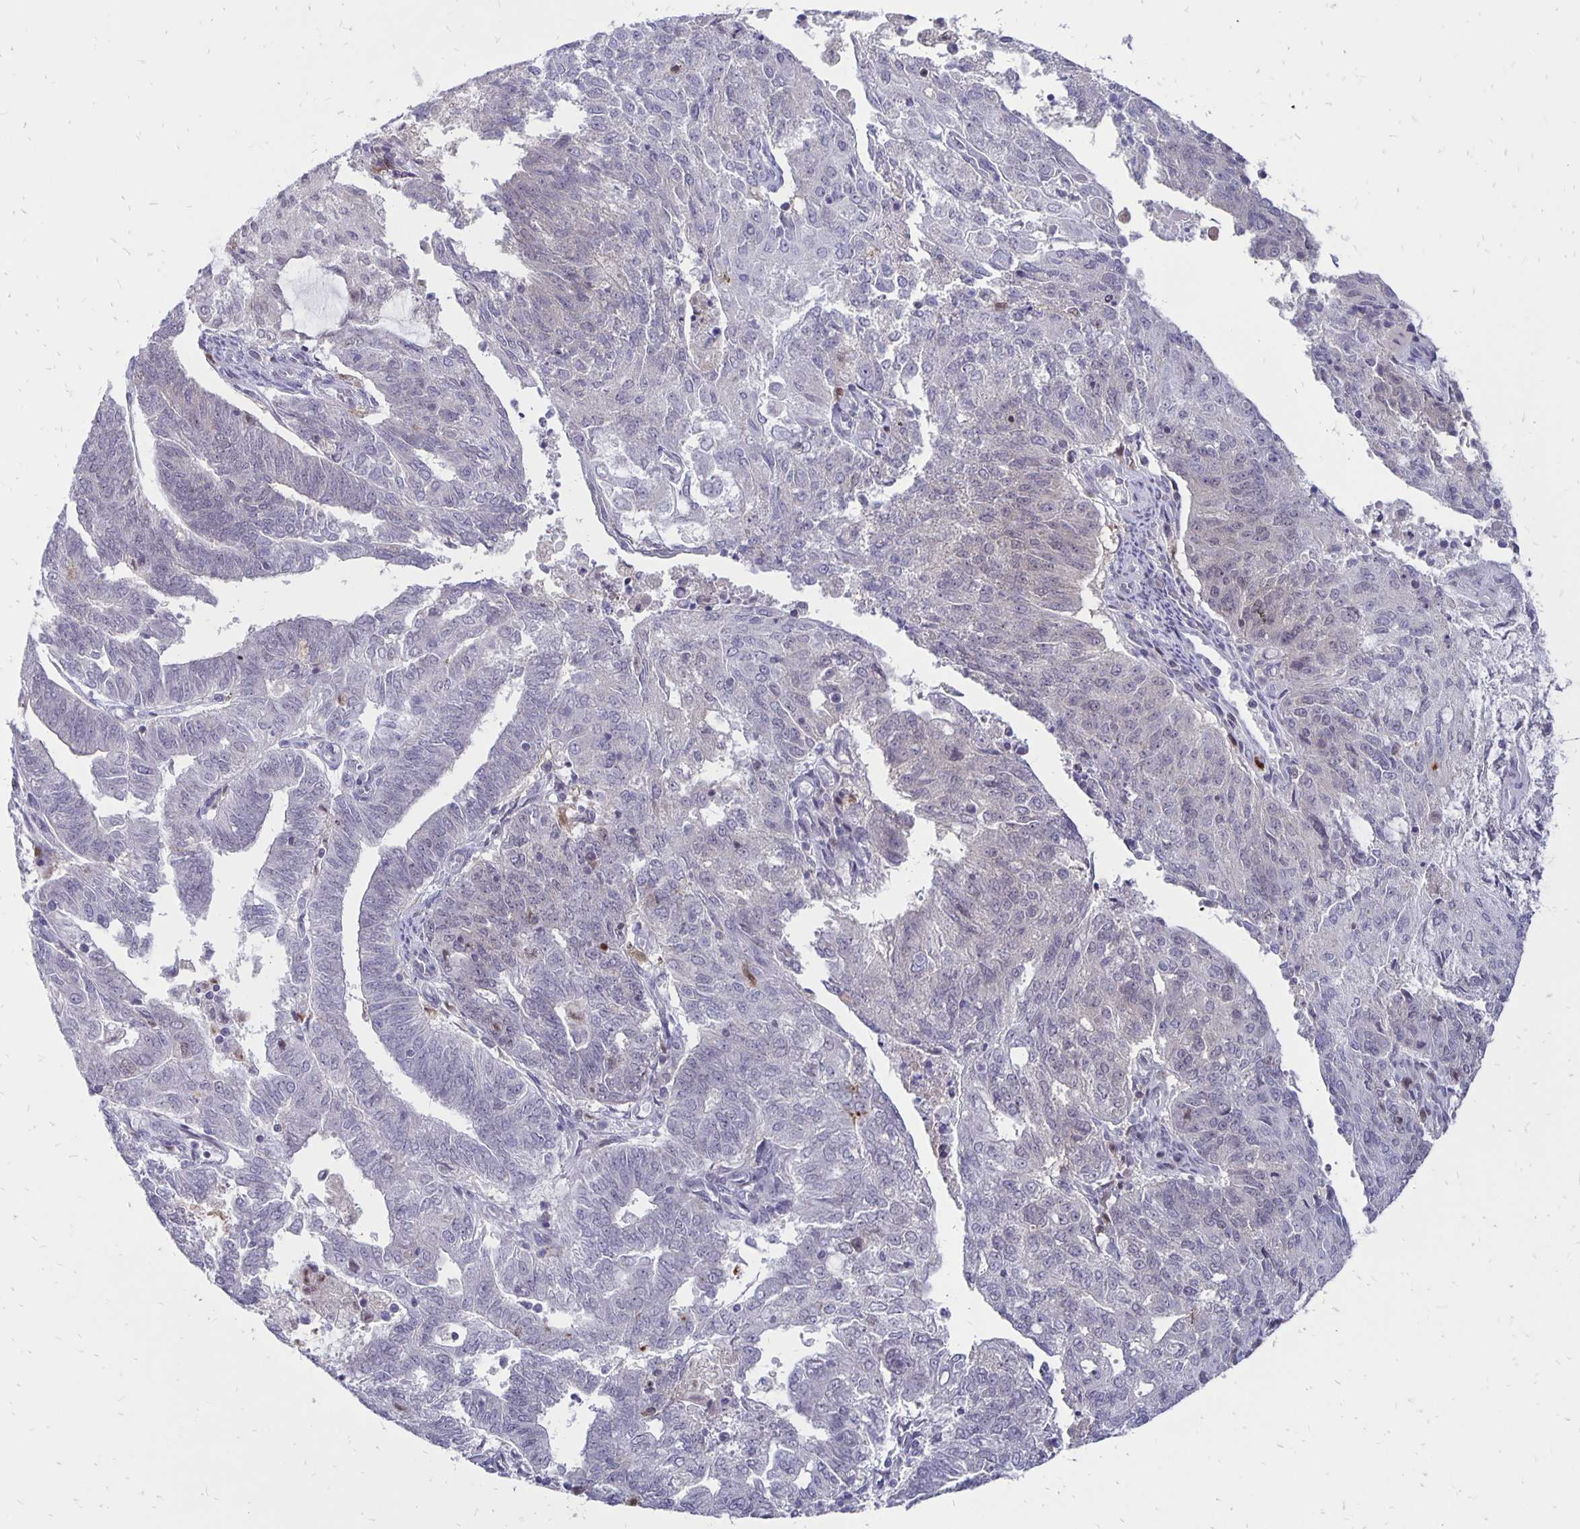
{"staining": {"intensity": "negative", "quantity": "none", "location": "none"}, "tissue": "endometrial cancer", "cell_type": "Tumor cells", "image_type": "cancer", "snomed": [{"axis": "morphology", "description": "Adenocarcinoma, NOS"}, {"axis": "topography", "description": "Endometrium"}], "caption": "IHC of human endometrial cancer (adenocarcinoma) shows no expression in tumor cells.", "gene": "DCK", "patient": {"sex": "female", "age": 82}}